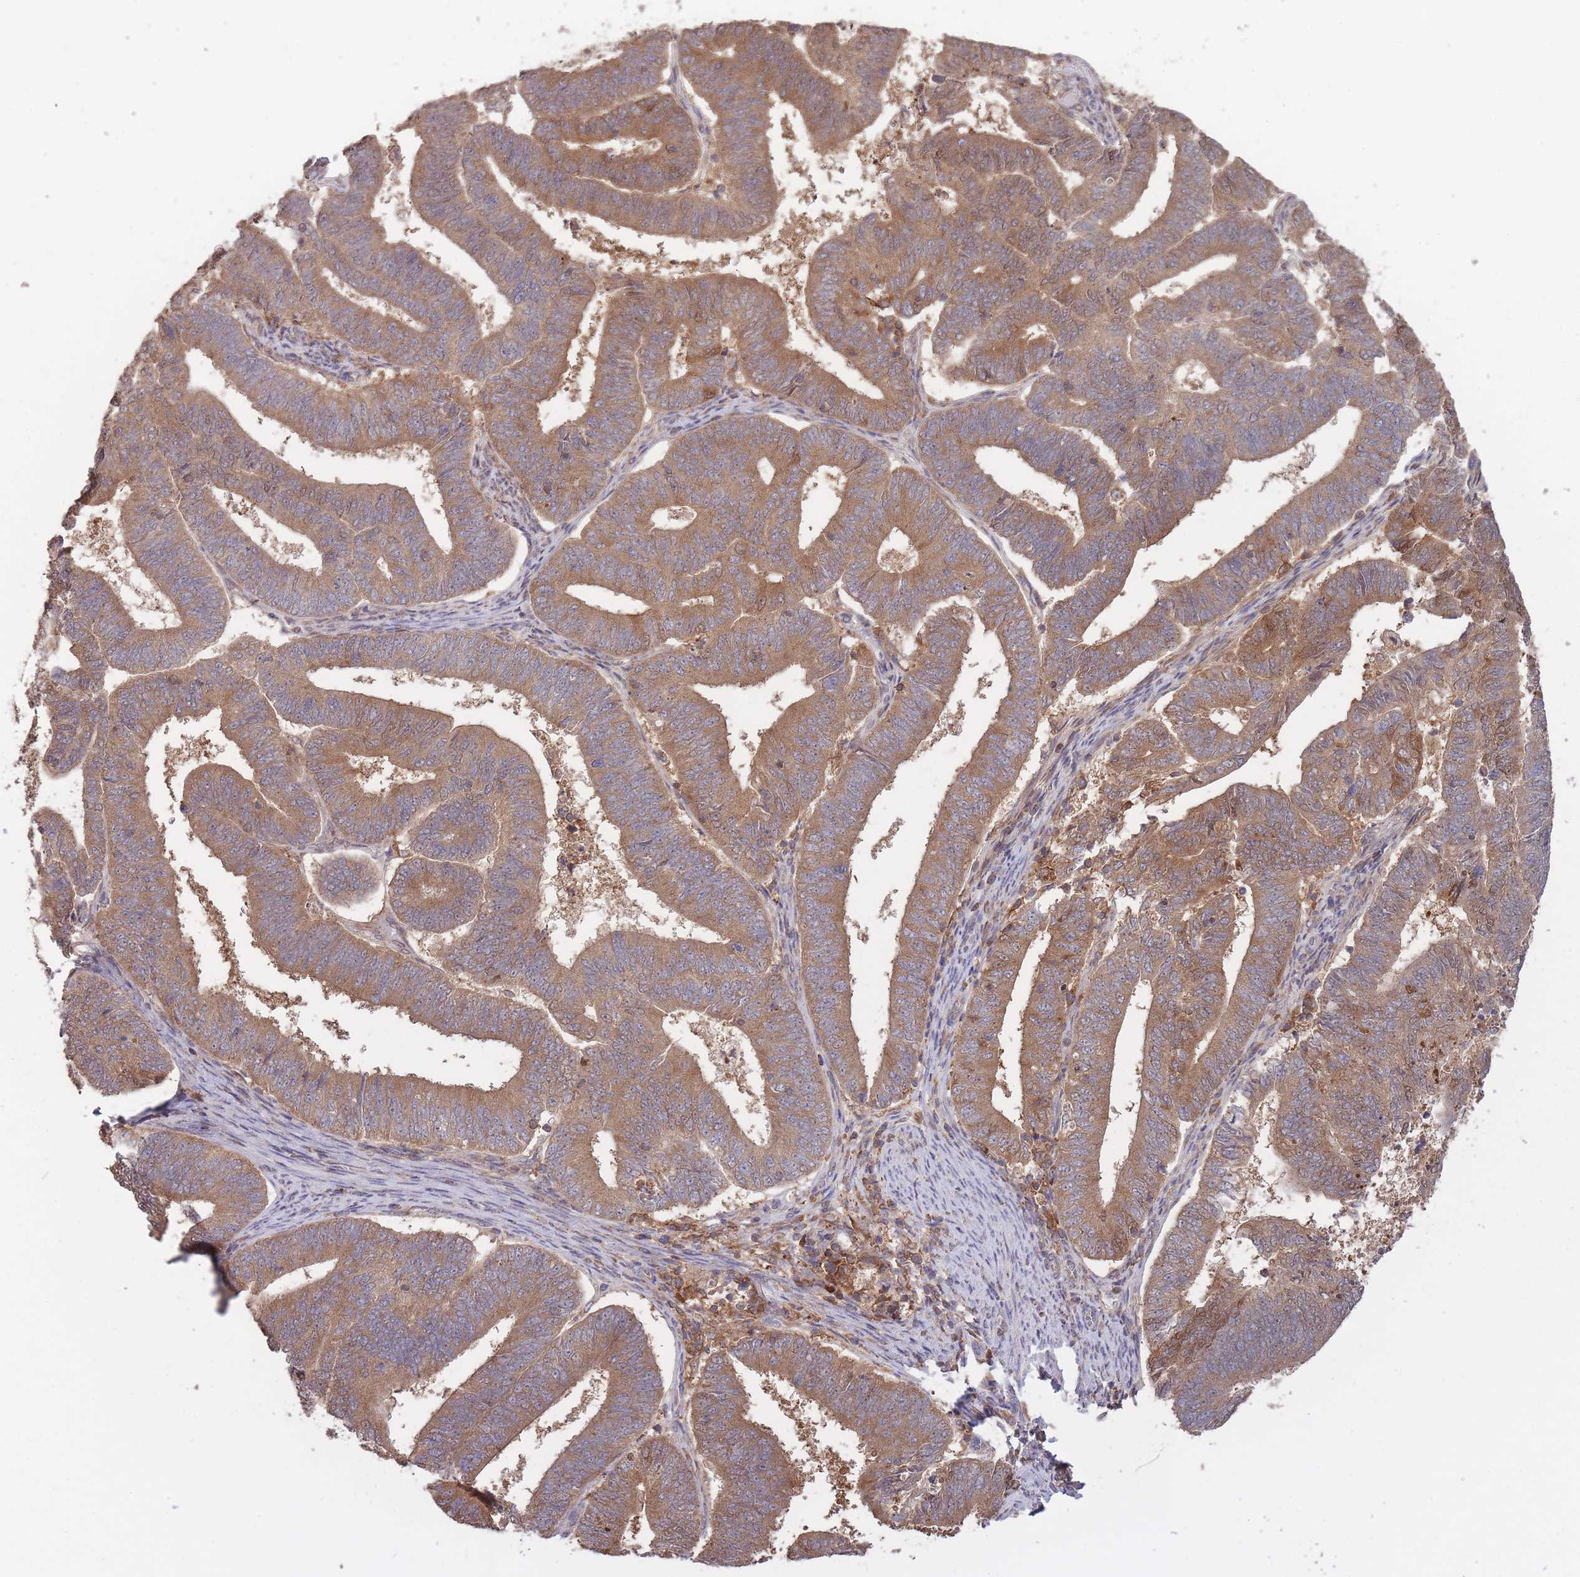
{"staining": {"intensity": "moderate", "quantity": ">75%", "location": "cytoplasmic/membranous"}, "tissue": "endometrial cancer", "cell_type": "Tumor cells", "image_type": "cancer", "snomed": [{"axis": "morphology", "description": "Adenocarcinoma, NOS"}, {"axis": "topography", "description": "Endometrium"}], "caption": "A micrograph of human adenocarcinoma (endometrial) stained for a protein demonstrates moderate cytoplasmic/membranous brown staining in tumor cells. The staining was performed using DAB to visualize the protein expression in brown, while the nuclei were stained in blue with hematoxylin (Magnification: 20x).", "gene": "GMIP", "patient": {"sex": "female", "age": 70}}